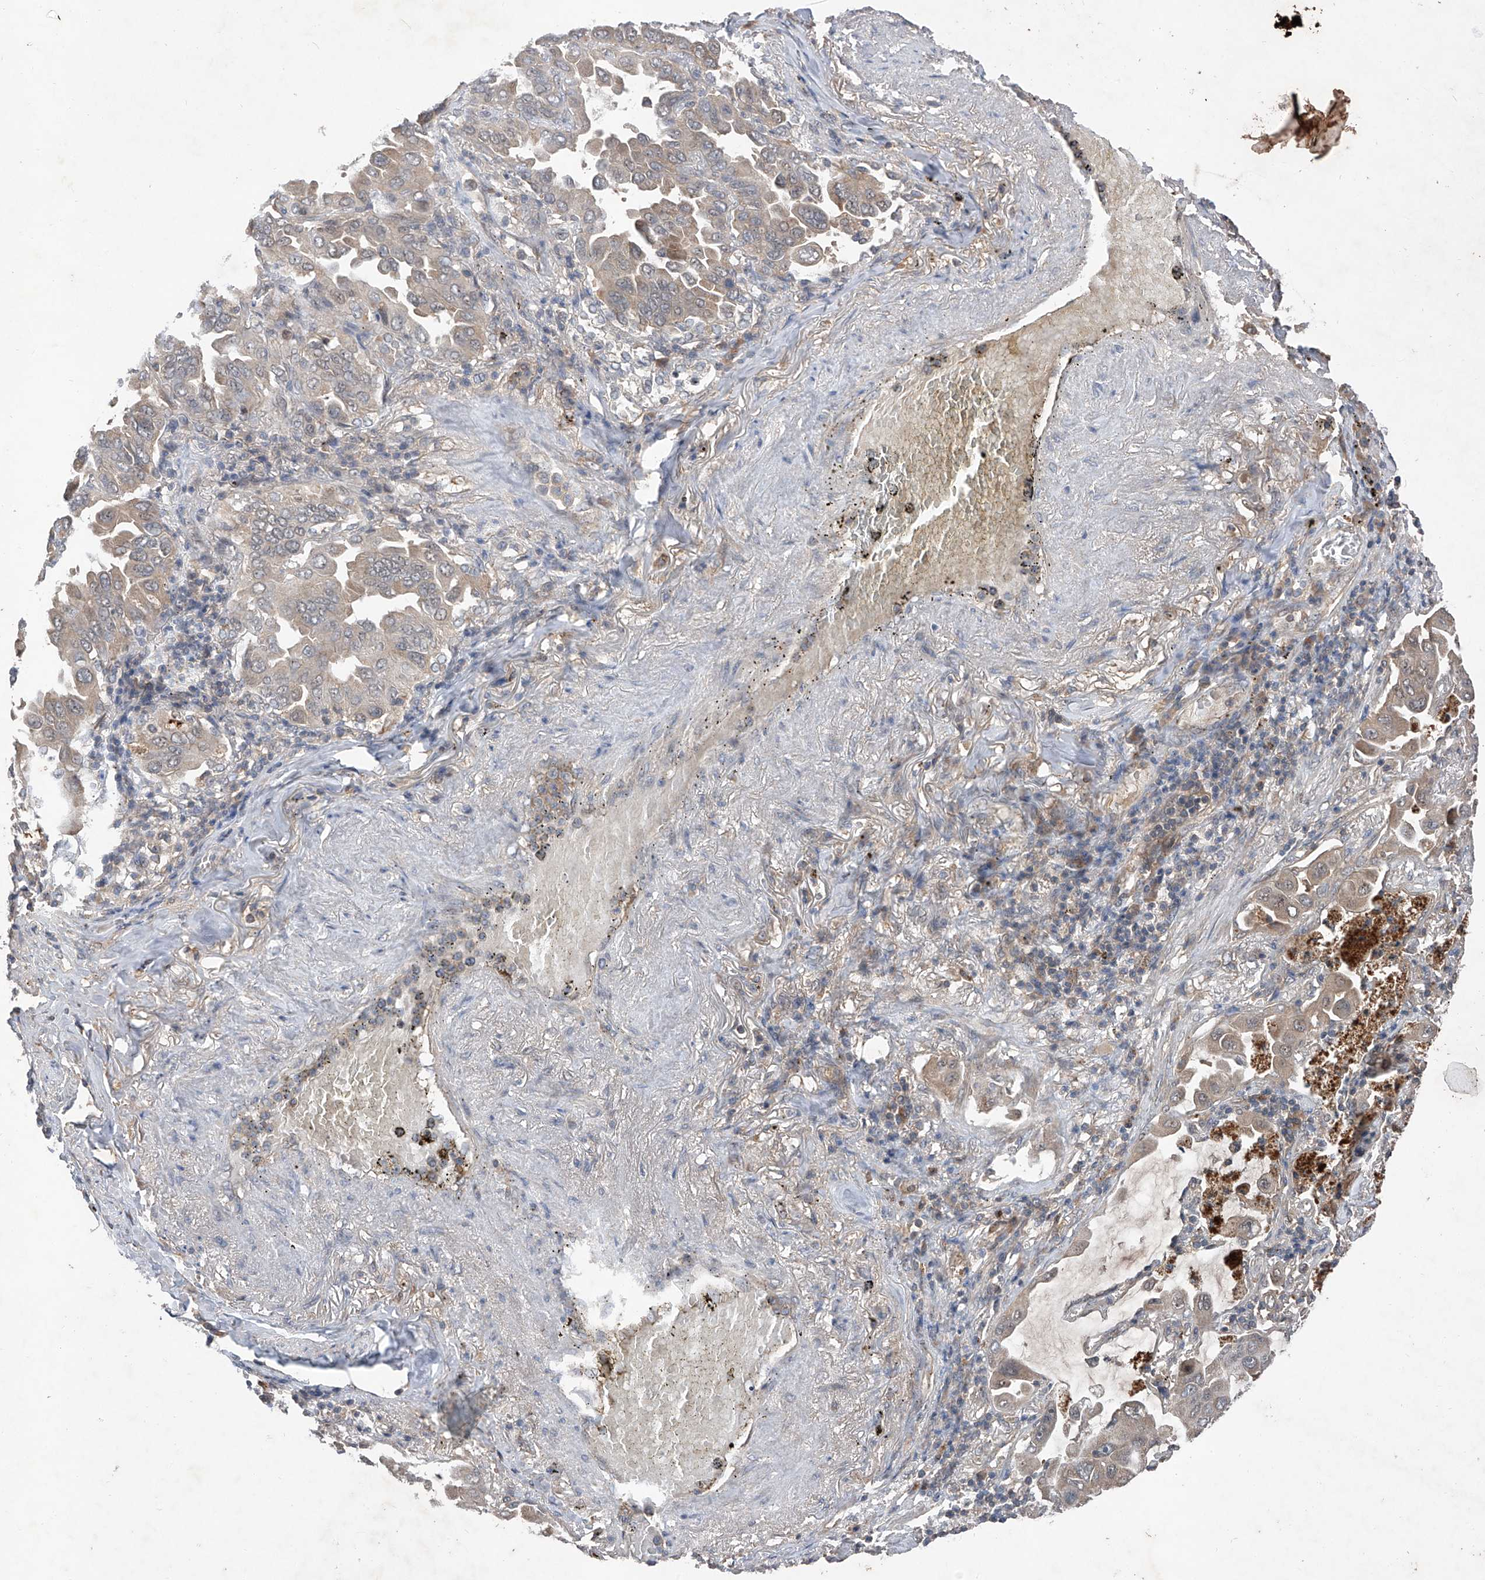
{"staining": {"intensity": "negative", "quantity": "none", "location": "none"}, "tissue": "lung cancer", "cell_type": "Tumor cells", "image_type": "cancer", "snomed": [{"axis": "morphology", "description": "Adenocarcinoma, NOS"}, {"axis": "topography", "description": "Lung"}], "caption": "Immunohistochemistry (IHC) micrograph of neoplastic tissue: human lung cancer (adenocarcinoma) stained with DAB demonstrates no significant protein positivity in tumor cells.", "gene": "FAM135A", "patient": {"sex": "male", "age": 64}}